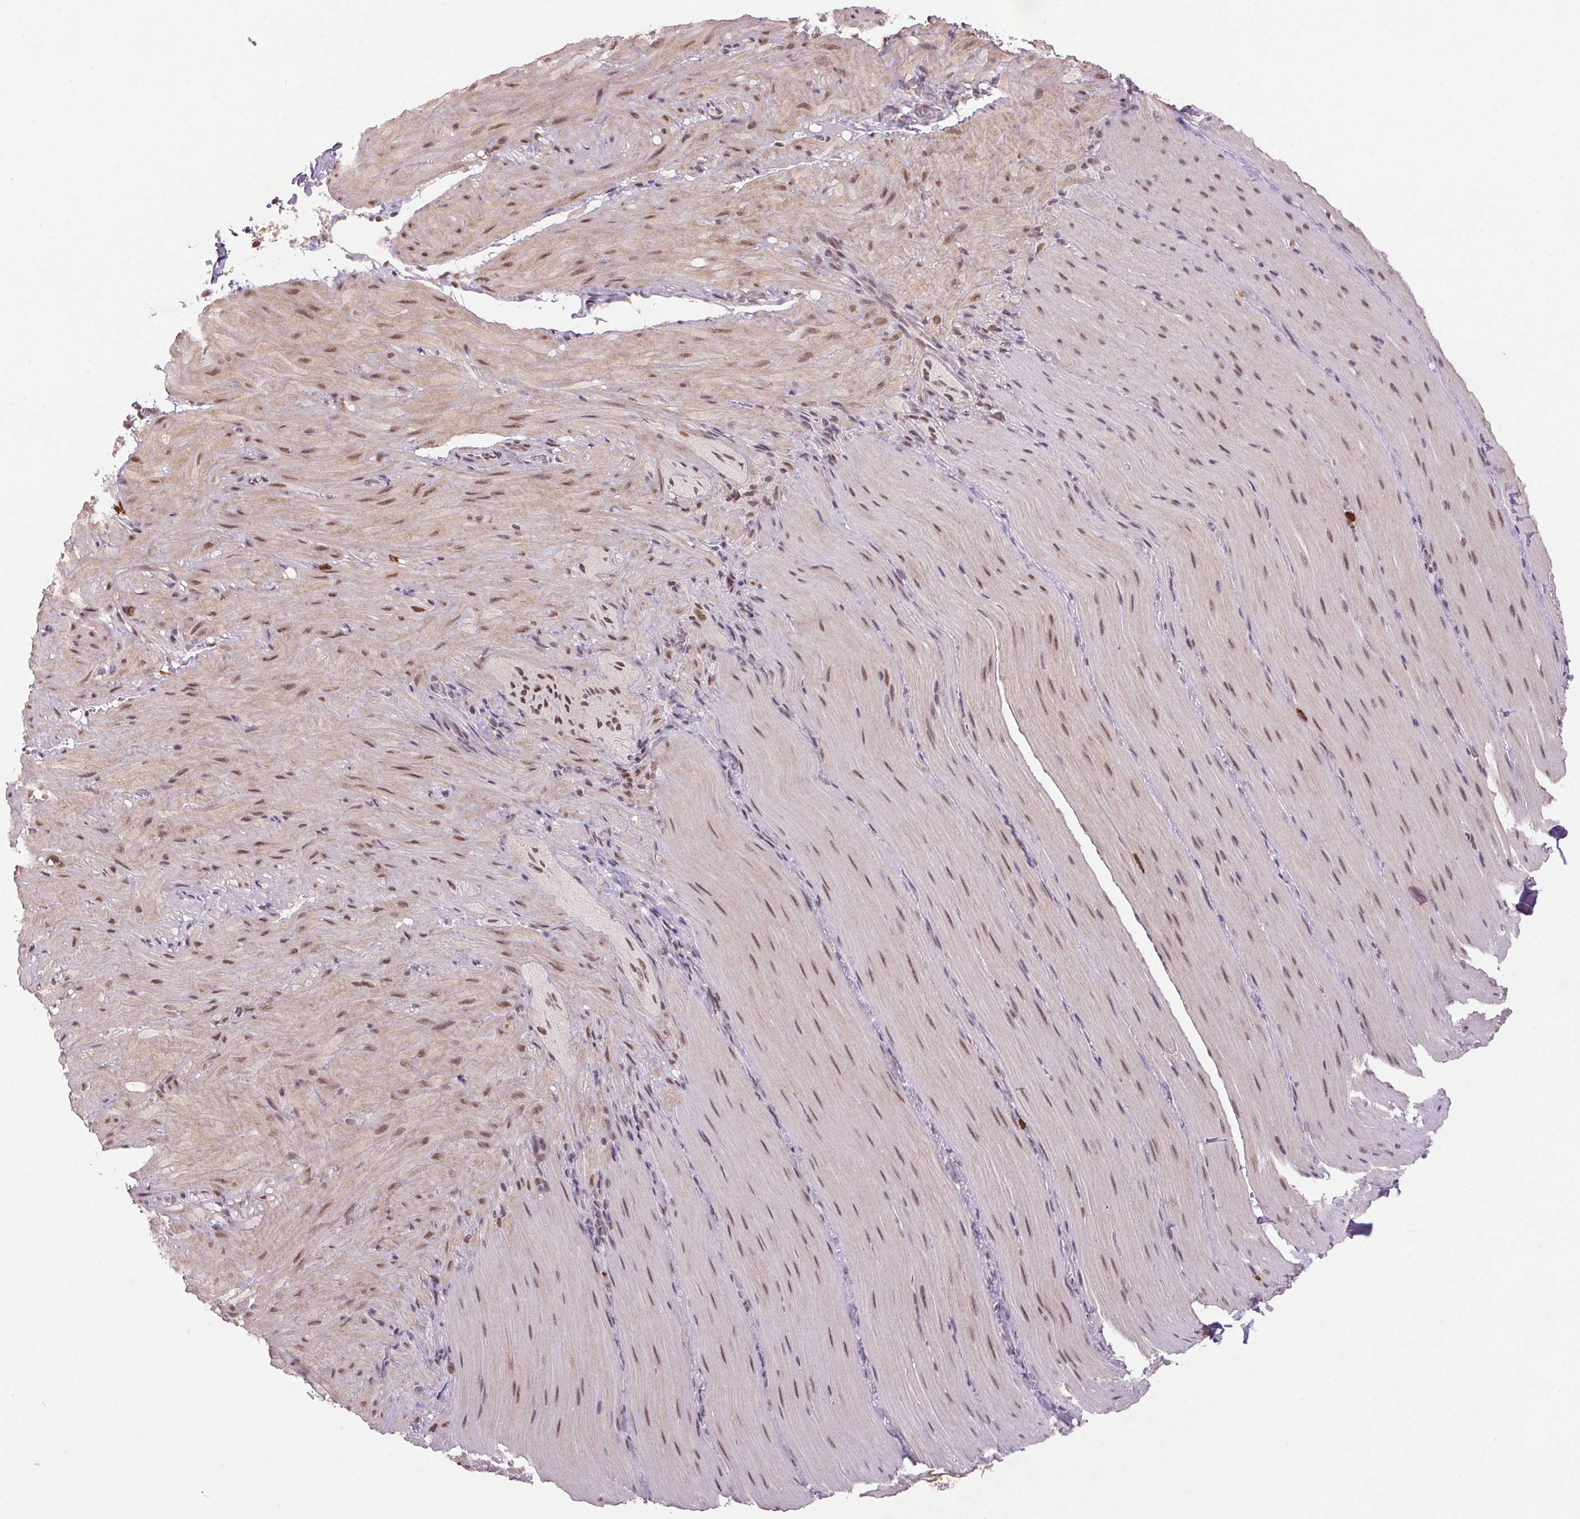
{"staining": {"intensity": "moderate", "quantity": "25%-75%", "location": "nuclear"}, "tissue": "smooth muscle", "cell_type": "Smooth muscle cells", "image_type": "normal", "snomed": [{"axis": "morphology", "description": "Normal tissue, NOS"}, {"axis": "topography", "description": "Smooth muscle"}, {"axis": "topography", "description": "Colon"}], "caption": "Protein expression analysis of normal smooth muscle demonstrates moderate nuclear staining in approximately 25%-75% of smooth muscle cells.", "gene": "ZBTB4", "patient": {"sex": "male", "age": 73}}